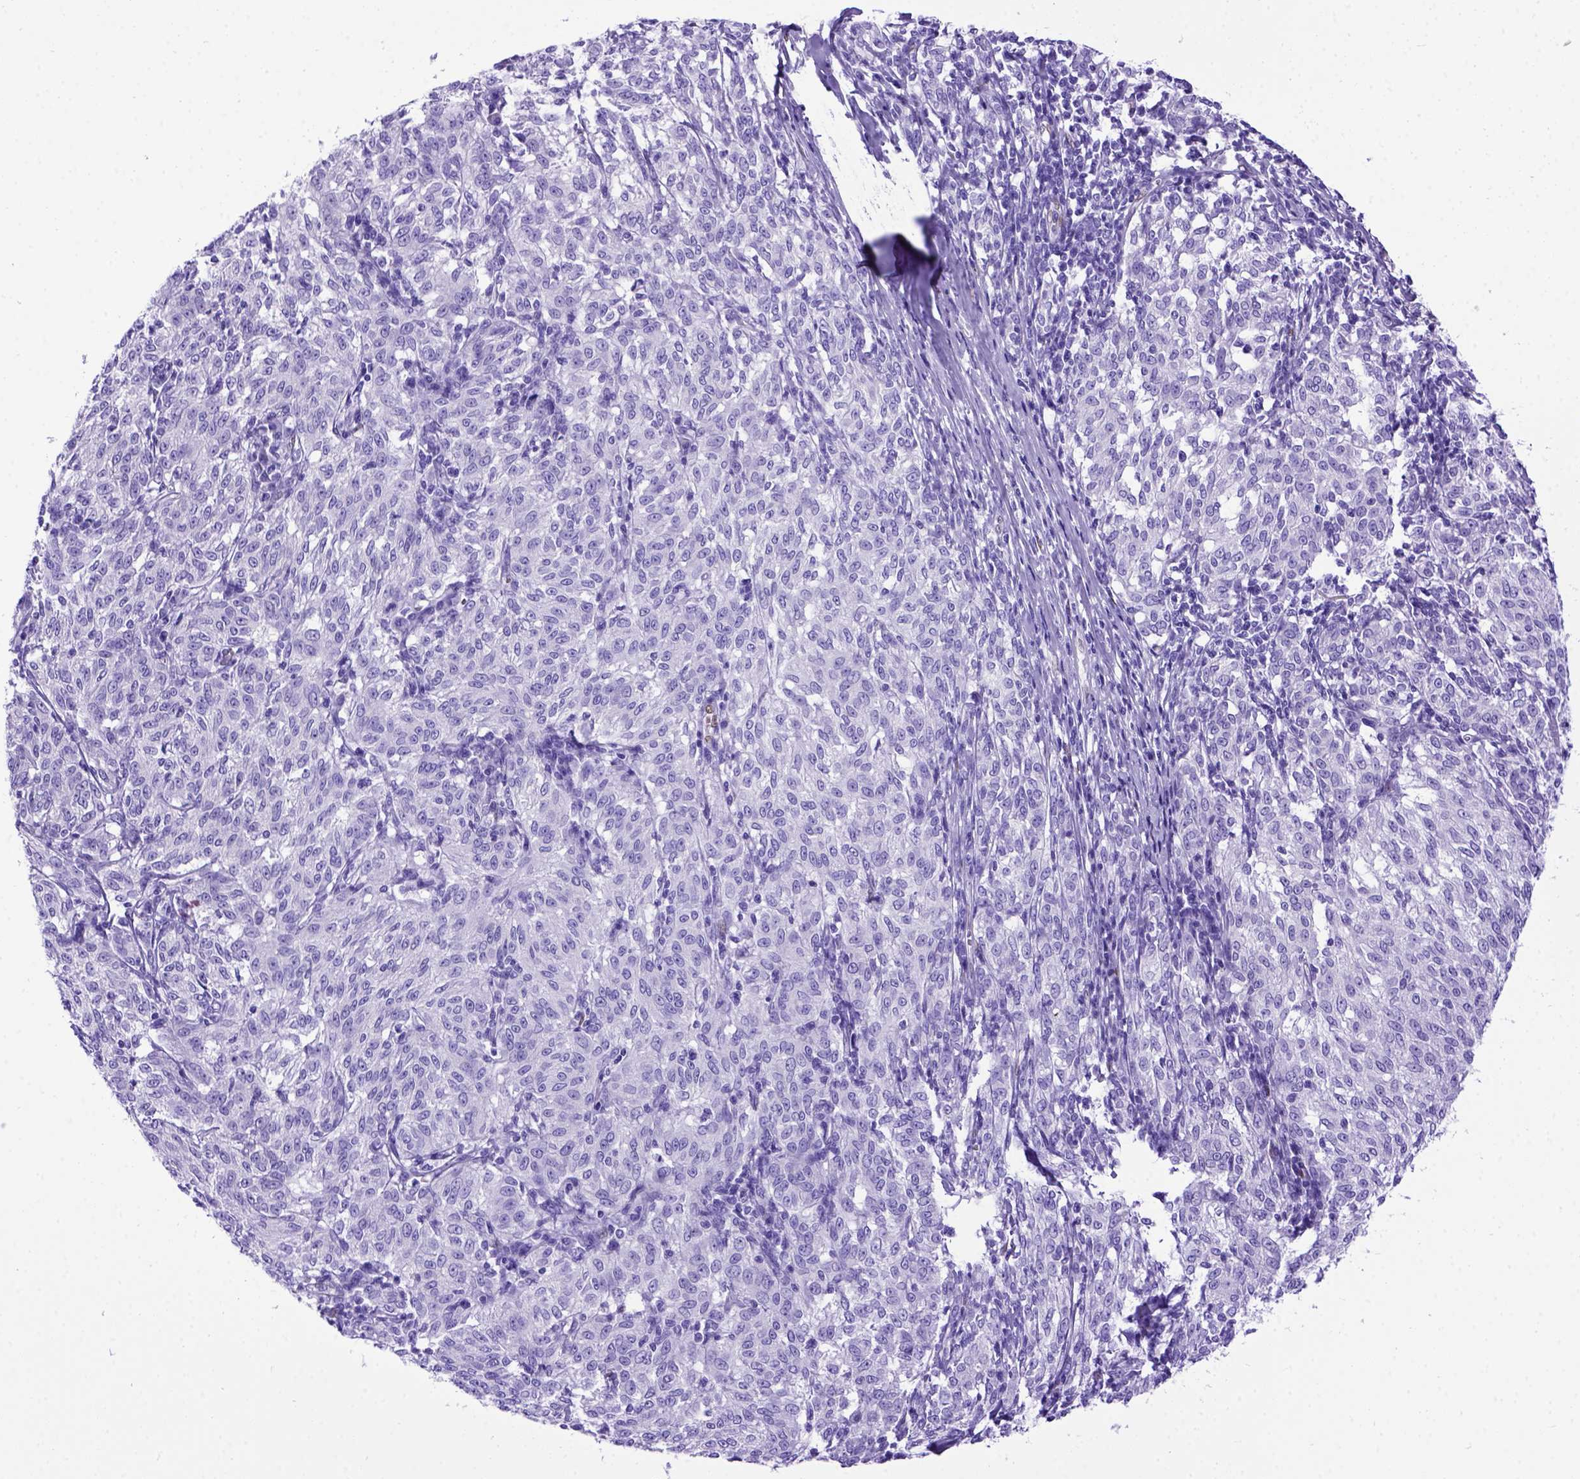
{"staining": {"intensity": "negative", "quantity": "none", "location": "none"}, "tissue": "melanoma", "cell_type": "Tumor cells", "image_type": "cancer", "snomed": [{"axis": "morphology", "description": "Malignant melanoma, NOS"}, {"axis": "topography", "description": "Skin"}], "caption": "The IHC photomicrograph has no significant positivity in tumor cells of melanoma tissue. The staining was performed using DAB (3,3'-diaminobenzidine) to visualize the protein expression in brown, while the nuclei were stained in blue with hematoxylin (Magnification: 20x).", "gene": "MEOX2", "patient": {"sex": "female", "age": 72}}